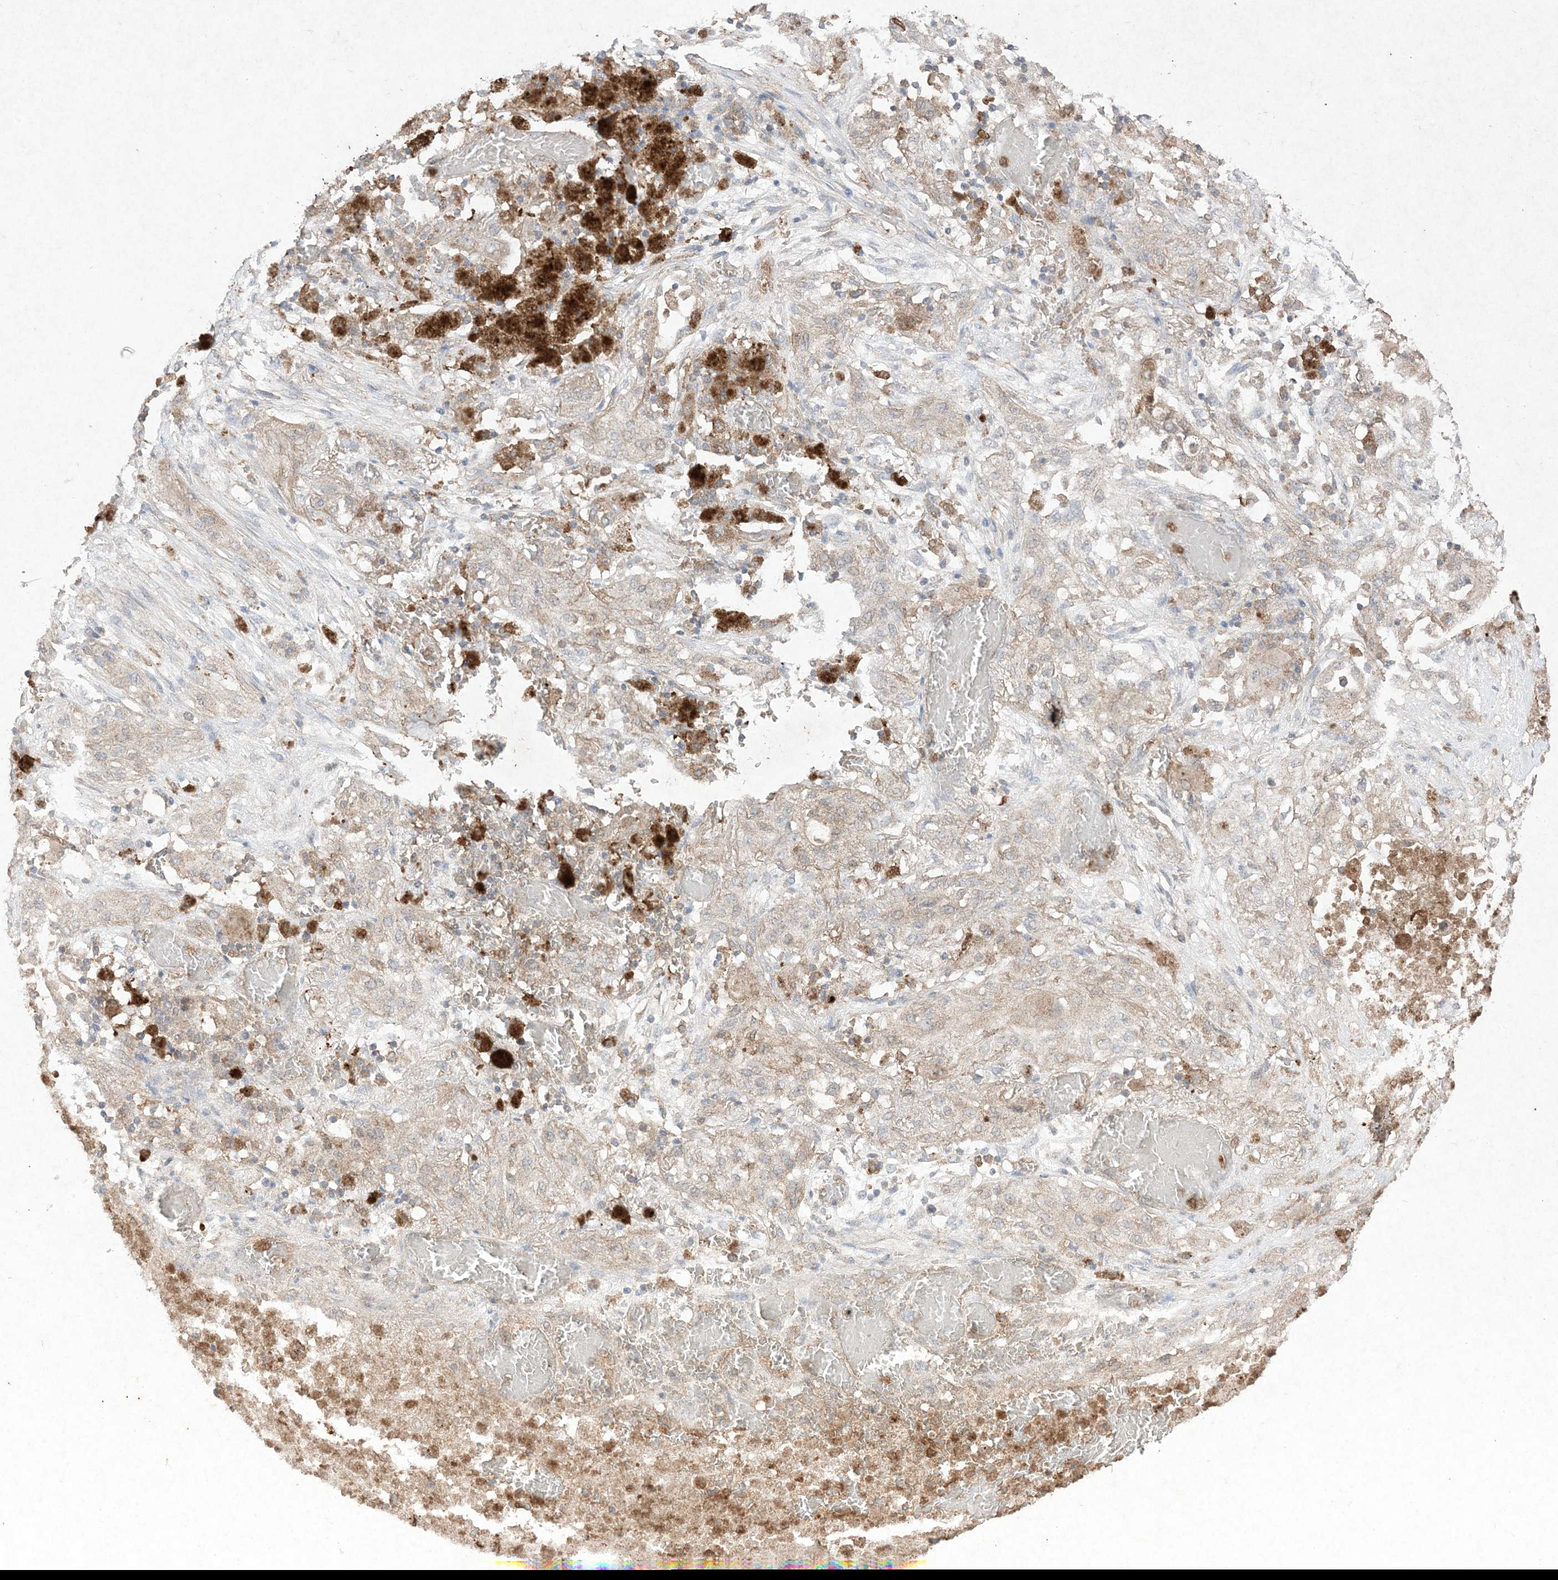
{"staining": {"intensity": "weak", "quantity": ">75%", "location": "cytoplasmic/membranous"}, "tissue": "lung cancer", "cell_type": "Tumor cells", "image_type": "cancer", "snomed": [{"axis": "morphology", "description": "Squamous cell carcinoma, NOS"}, {"axis": "topography", "description": "Lung"}], "caption": "DAB (3,3'-diaminobenzidine) immunohistochemical staining of lung cancer (squamous cell carcinoma) shows weak cytoplasmic/membranous protein positivity in approximately >75% of tumor cells.", "gene": "UBE2C", "patient": {"sex": "female", "age": 47}}